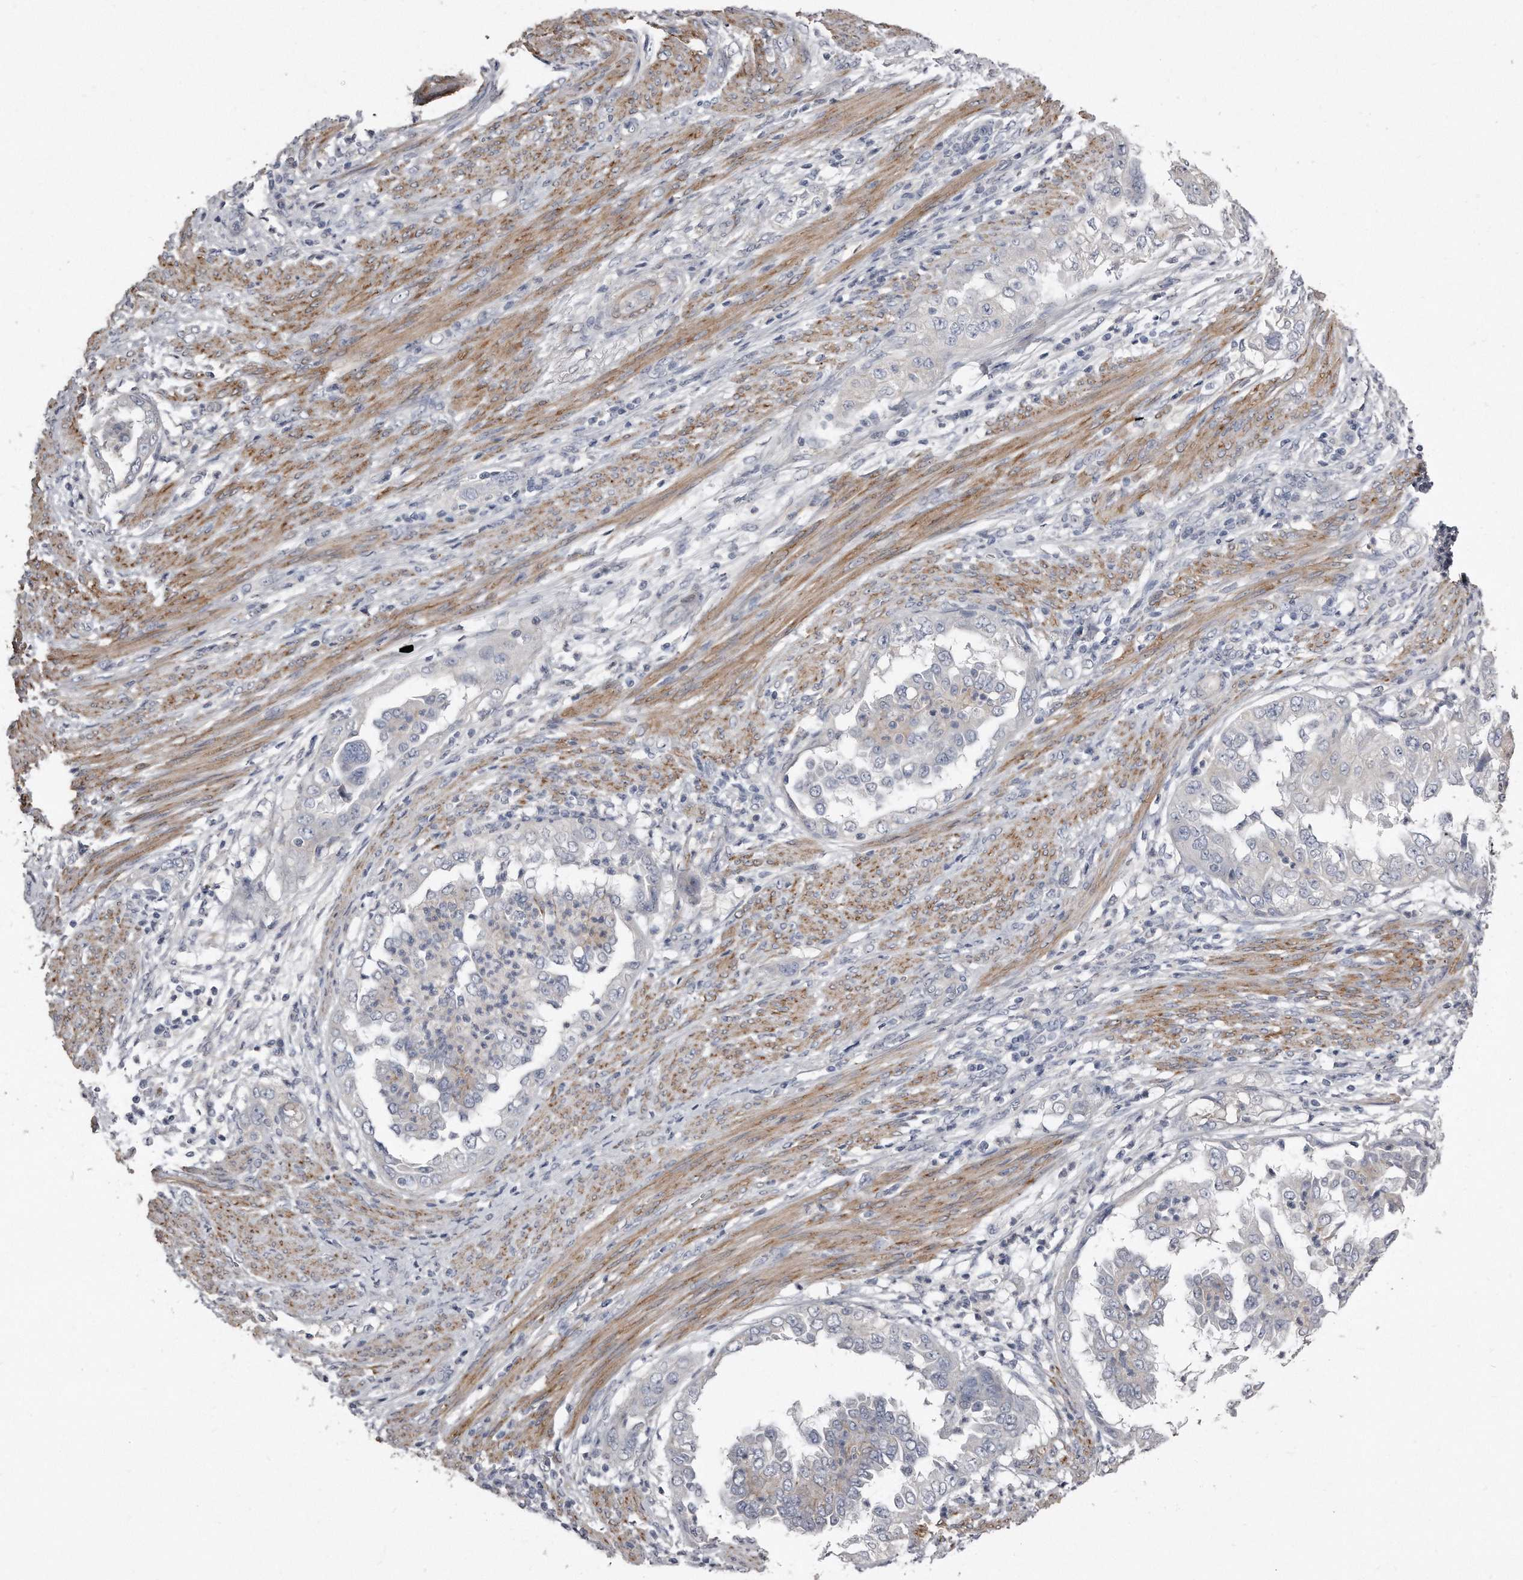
{"staining": {"intensity": "negative", "quantity": "none", "location": "none"}, "tissue": "endometrial cancer", "cell_type": "Tumor cells", "image_type": "cancer", "snomed": [{"axis": "morphology", "description": "Adenocarcinoma, NOS"}, {"axis": "topography", "description": "Endometrium"}], "caption": "A high-resolution image shows IHC staining of adenocarcinoma (endometrial), which exhibits no significant staining in tumor cells.", "gene": "LMOD1", "patient": {"sex": "female", "age": 85}}